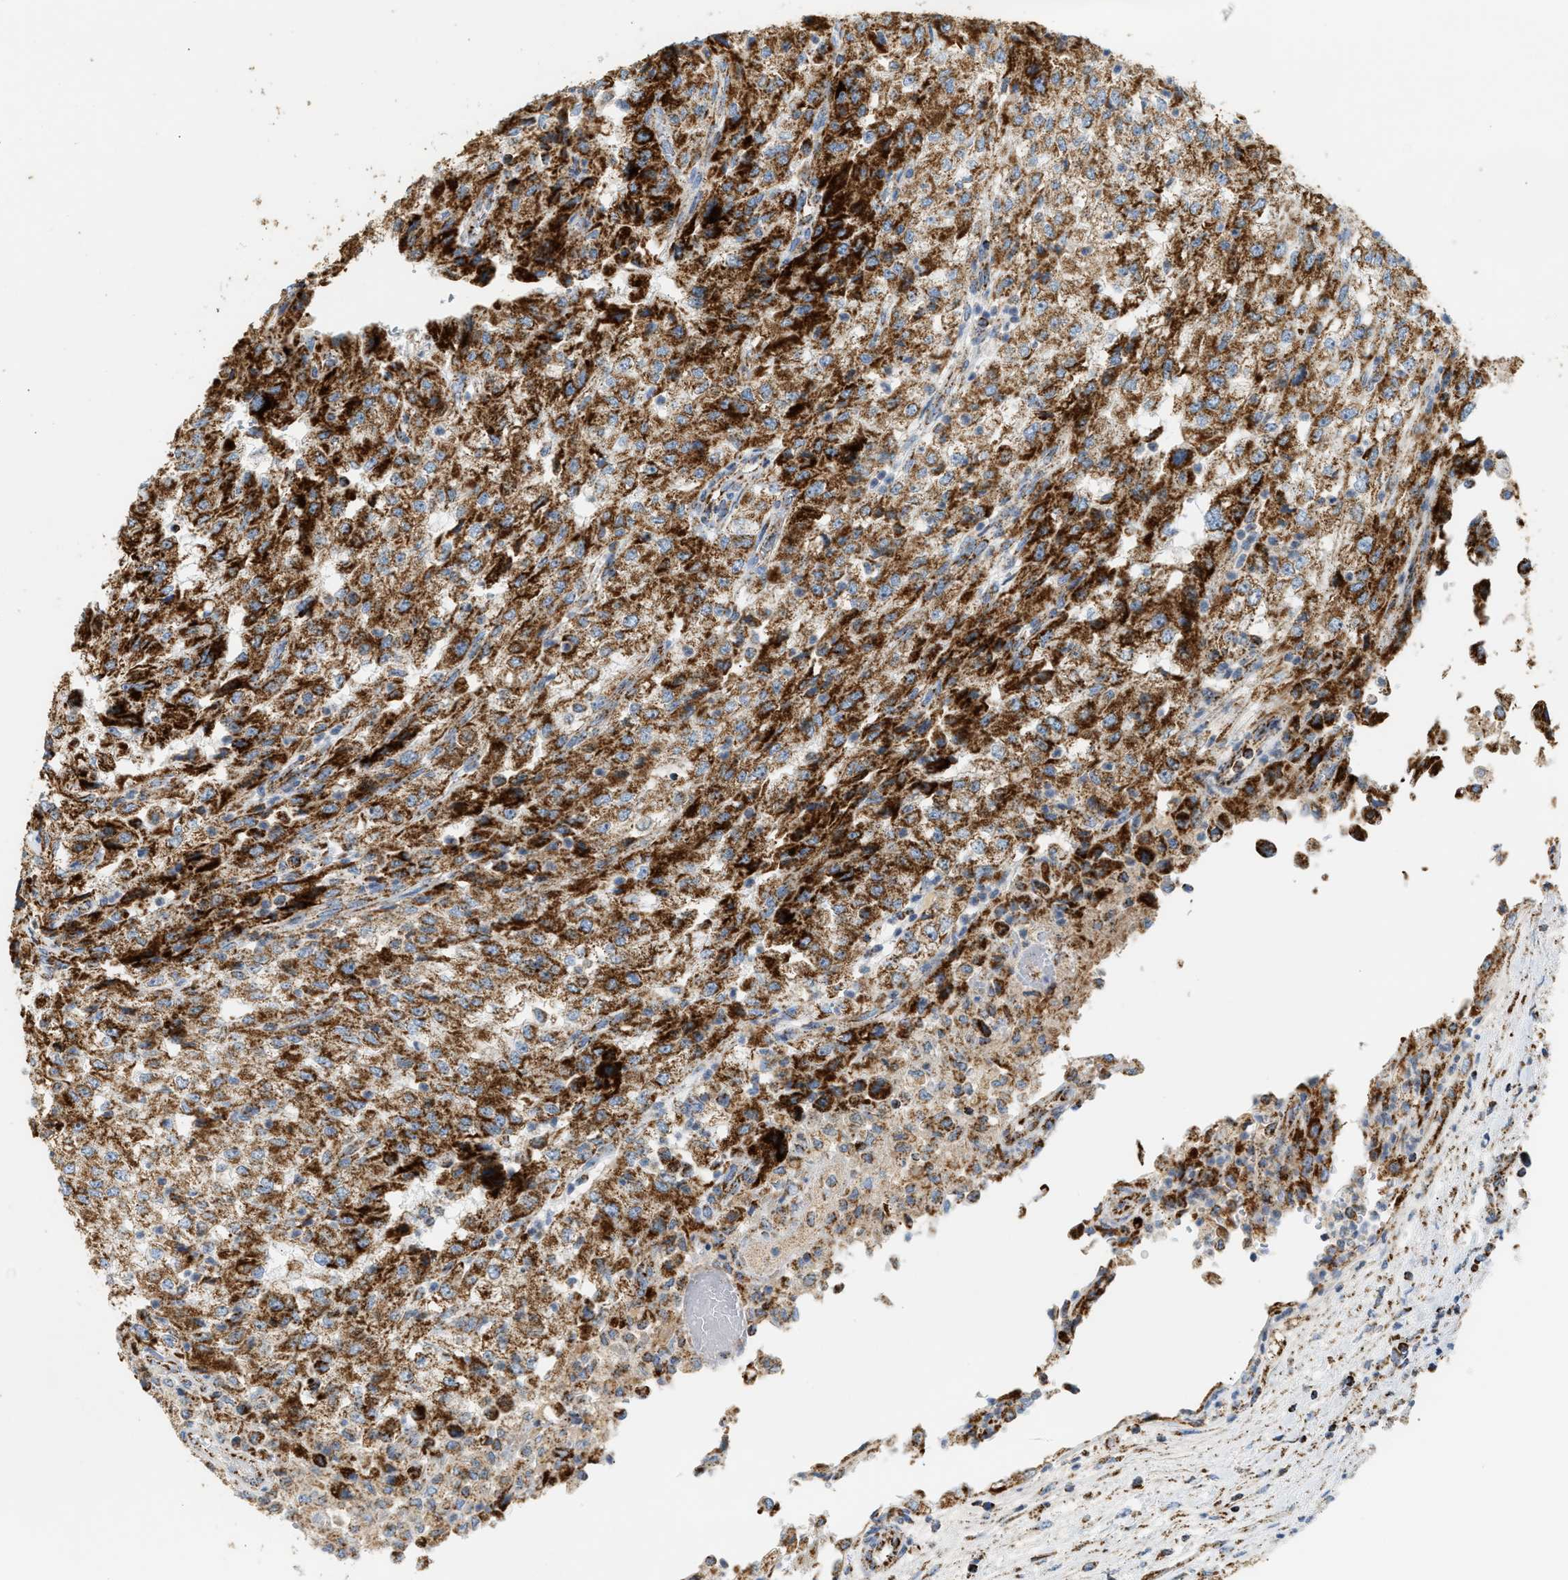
{"staining": {"intensity": "strong", "quantity": ">75%", "location": "cytoplasmic/membranous"}, "tissue": "renal cancer", "cell_type": "Tumor cells", "image_type": "cancer", "snomed": [{"axis": "morphology", "description": "Adenocarcinoma, NOS"}, {"axis": "topography", "description": "Kidney"}], "caption": "Protein expression analysis of renal cancer demonstrates strong cytoplasmic/membranous expression in approximately >75% of tumor cells. (Brightfield microscopy of DAB IHC at high magnification).", "gene": "OGDH", "patient": {"sex": "female", "age": 54}}